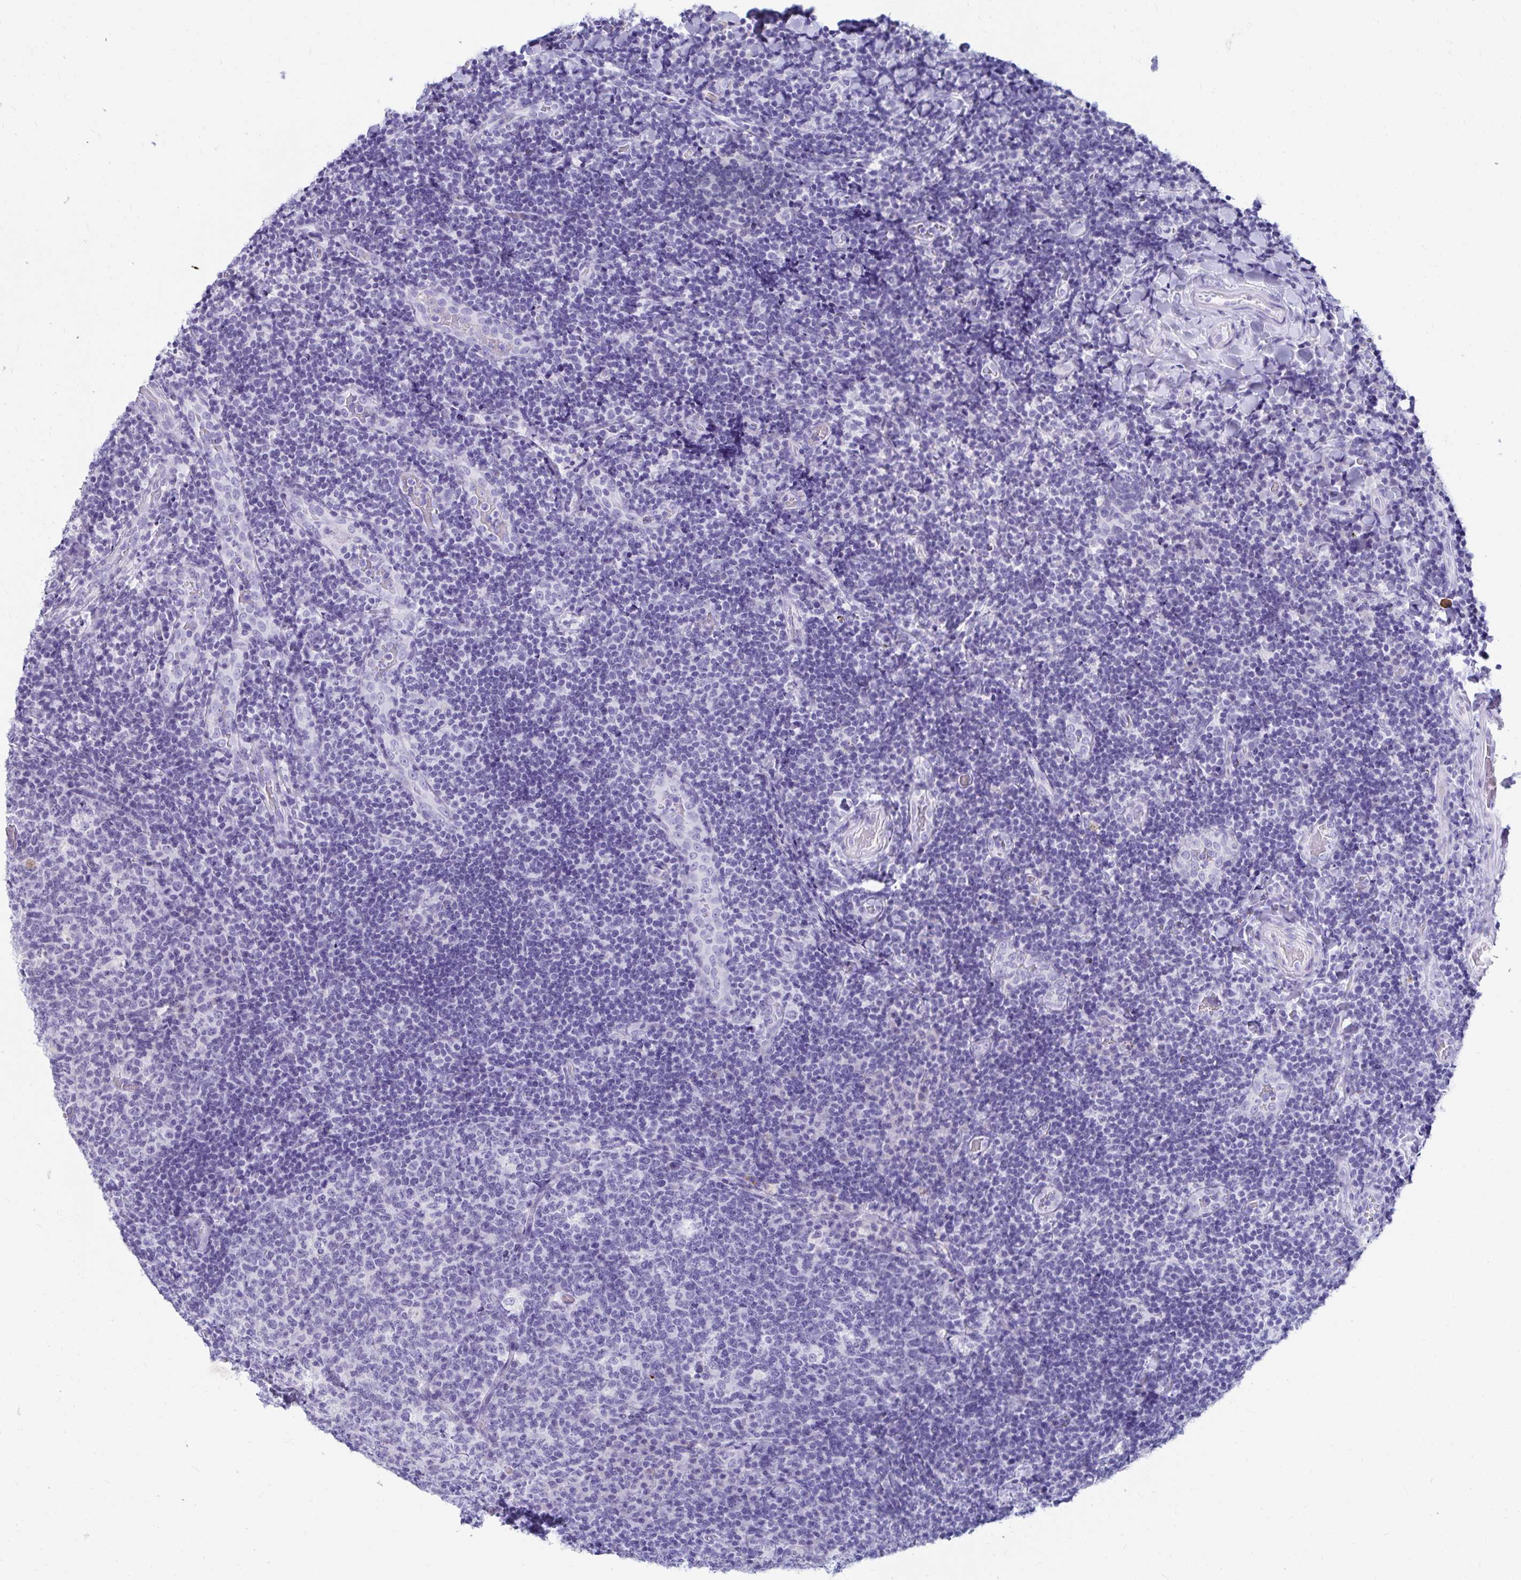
{"staining": {"intensity": "negative", "quantity": "none", "location": "none"}, "tissue": "tonsil", "cell_type": "Germinal center cells", "image_type": "normal", "snomed": [{"axis": "morphology", "description": "Normal tissue, NOS"}, {"axis": "topography", "description": "Tonsil"}], "caption": "High magnification brightfield microscopy of normal tonsil stained with DAB (brown) and counterstained with hematoxylin (blue): germinal center cells show no significant positivity. The staining was performed using DAB to visualize the protein expression in brown, while the nuclei were stained in blue with hematoxylin (Magnification: 20x).", "gene": "DPEP3", "patient": {"sex": "male", "age": 17}}